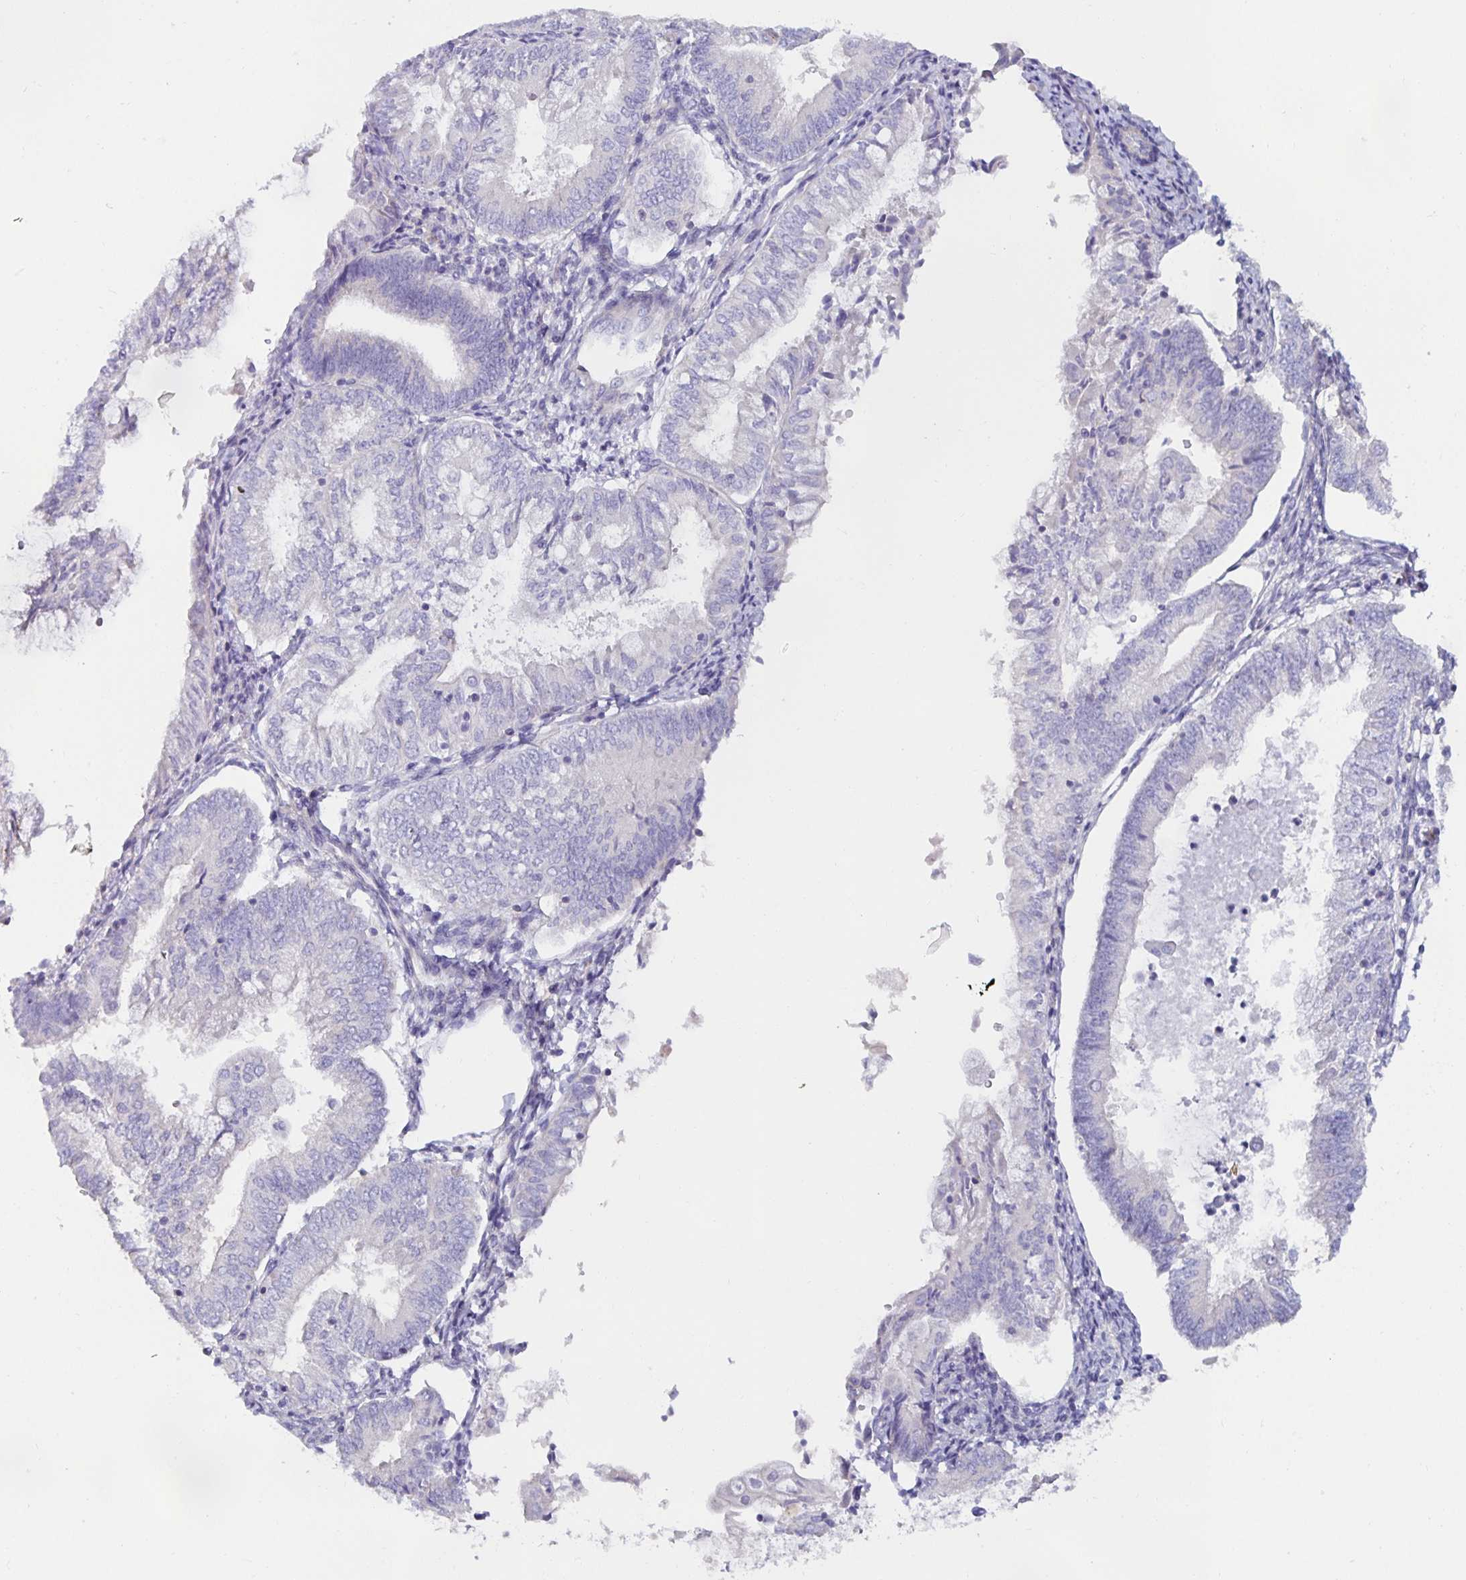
{"staining": {"intensity": "negative", "quantity": "none", "location": "none"}, "tissue": "endometrial cancer", "cell_type": "Tumor cells", "image_type": "cancer", "snomed": [{"axis": "morphology", "description": "Adenocarcinoma, NOS"}, {"axis": "topography", "description": "Endometrium"}], "caption": "IHC of human endometrial cancer (adenocarcinoma) reveals no expression in tumor cells.", "gene": "METTL22", "patient": {"sex": "female", "age": 55}}